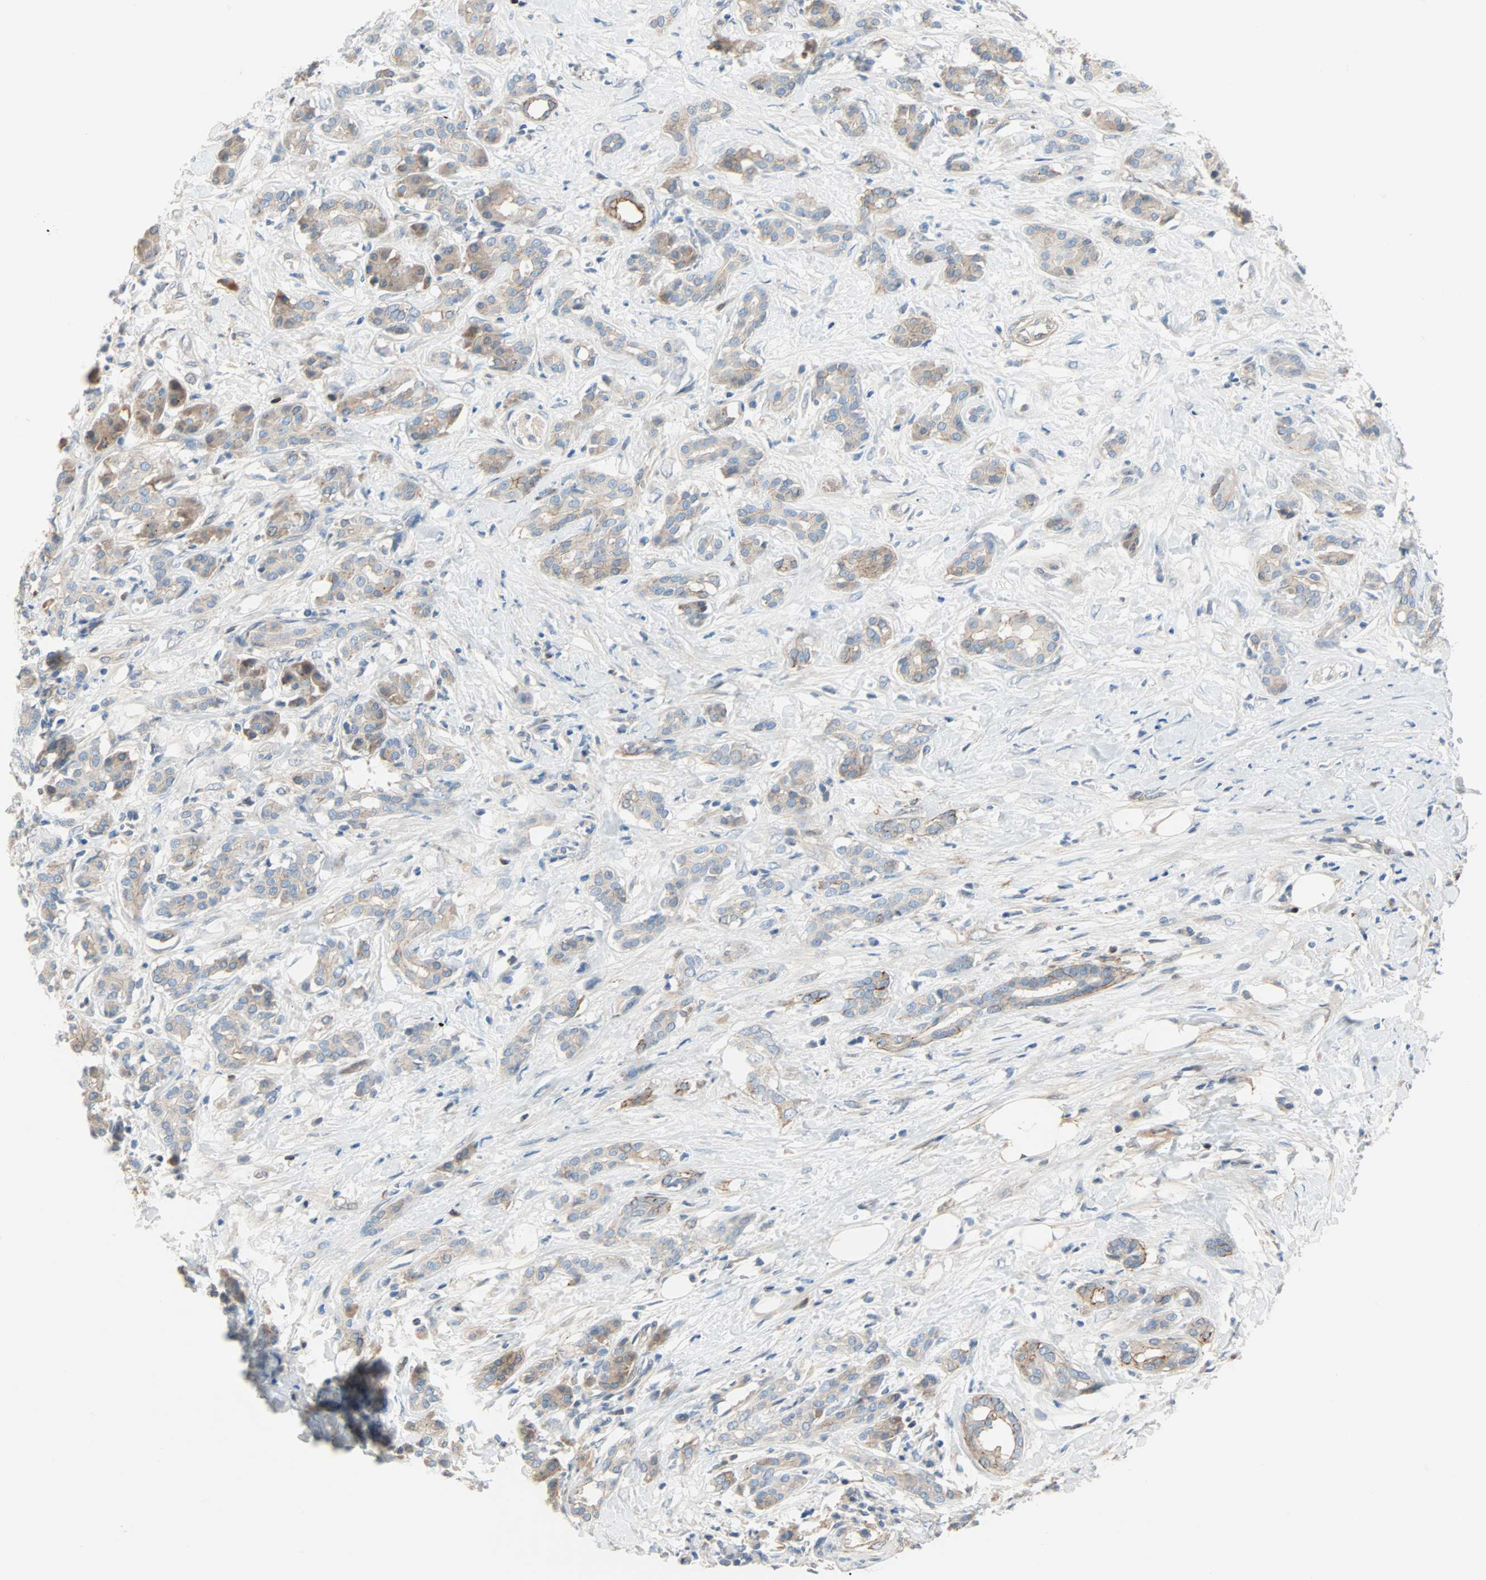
{"staining": {"intensity": "weak", "quantity": ">75%", "location": "cytoplasmic/membranous"}, "tissue": "pancreatic cancer", "cell_type": "Tumor cells", "image_type": "cancer", "snomed": [{"axis": "morphology", "description": "Adenocarcinoma, NOS"}, {"axis": "topography", "description": "Pancreas"}], "caption": "DAB (3,3'-diaminobenzidine) immunohistochemical staining of pancreatic cancer (adenocarcinoma) shows weak cytoplasmic/membranous protein expression in about >75% of tumor cells.", "gene": "TNFRSF12A", "patient": {"sex": "male", "age": 41}}